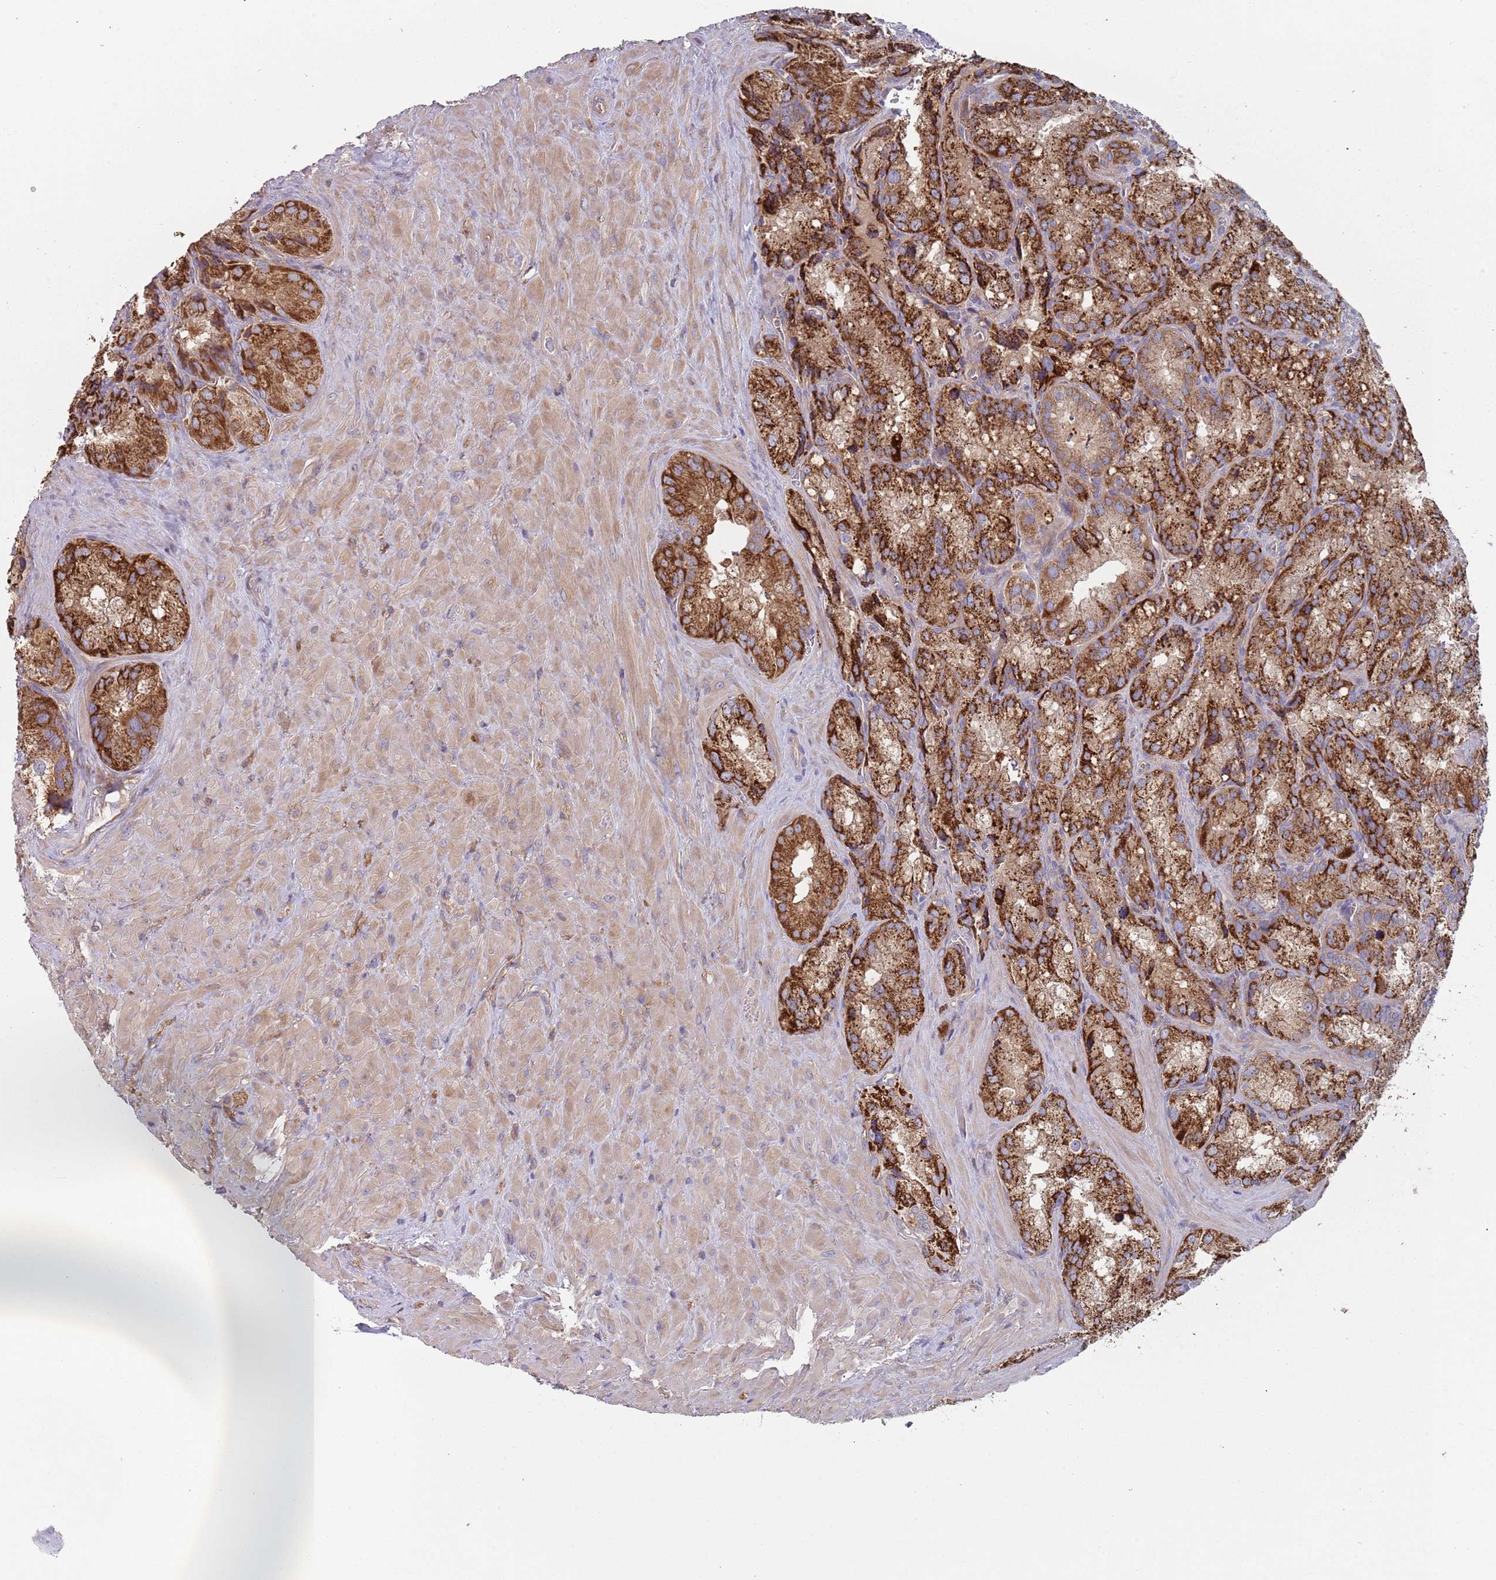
{"staining": {"intensity": "strong", "quantity": ">75%", "location": "cytoplasmic/membranous"}, "tissue": "seminal vesicle", "cell_type": "Glandular cells", "image_type": "normal", "snomed": [{"axis": "morphology", "description": "Normal tissue, NOS"}, {"axis": "topography", "description": "Seminal veicle"}], "caption": "An image of human seminal vesicle stained for a protein reveals strong cytoplasmic/membranous brown staining in glandular cells. (DAB (3,3'-diaminobenzidine) = brown stain, brightfield microscopy at high magnification).", "gene": "GDI1", "patient": {"sex": "male", "age": 62}}